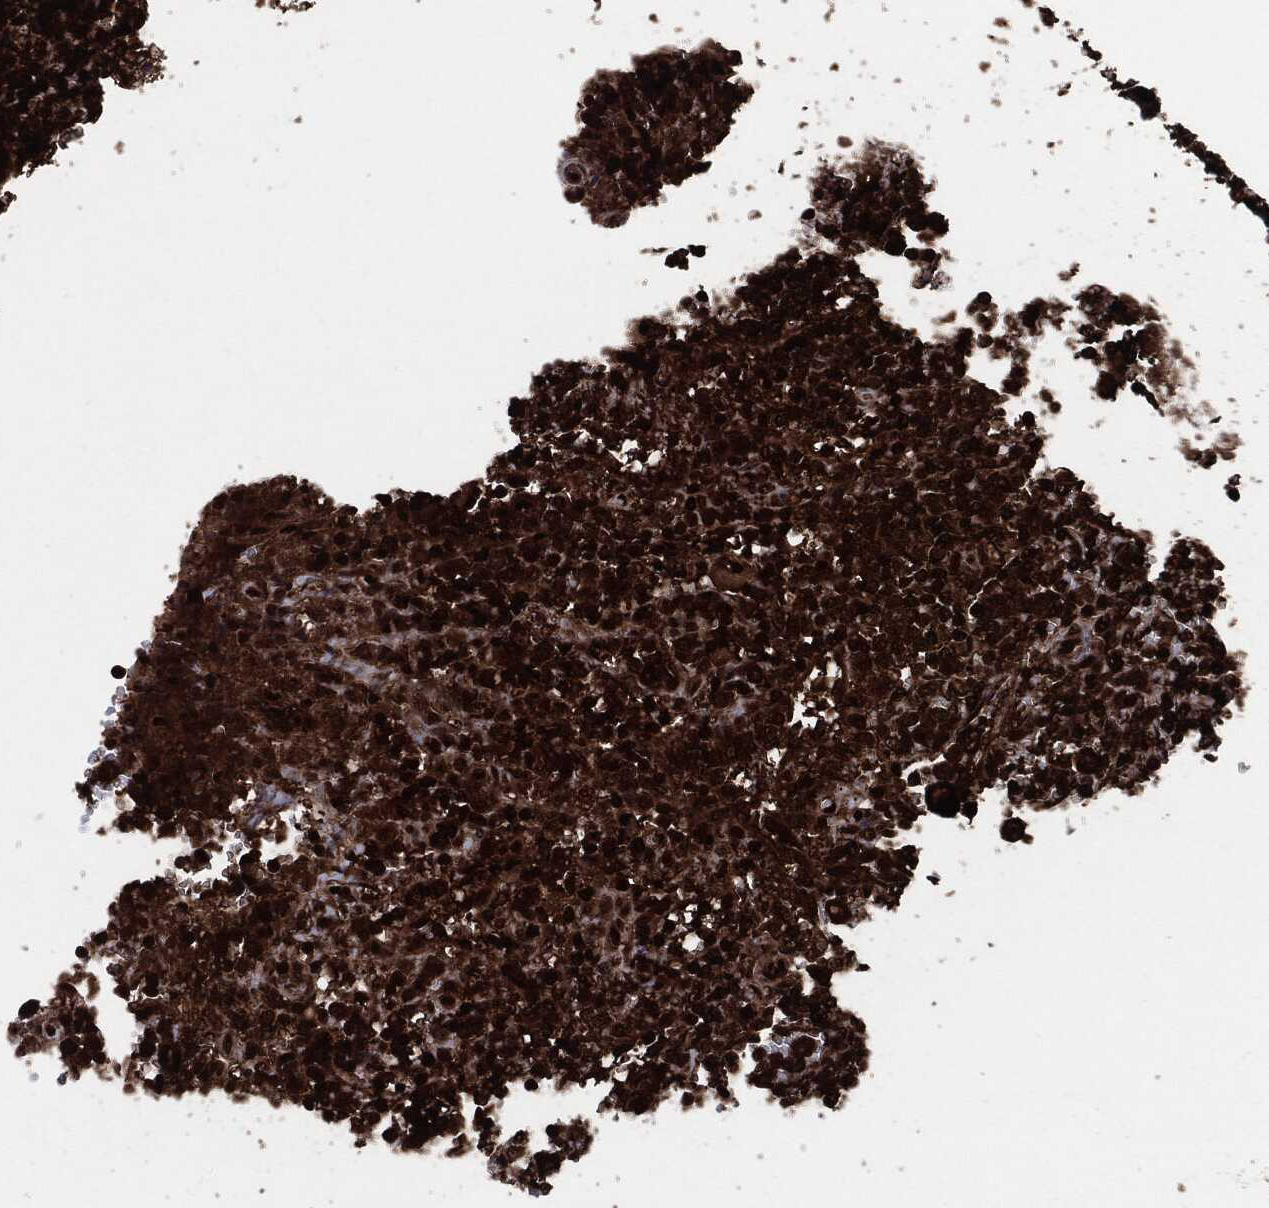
{"staining": {"intensity": "strong", "quantity": ">75%", "location": "cytoplasmic/membranous"}, "tissue": "lymphoma", "cell_type": "Tumor cells", "image_type": "cancer", "snomed": [{"axis": "morphology", "description": "Malignant lymphoma, non-Hodgkin's type, Low grade"}, {"axis": "topography", "description": "Spleen"}], "caption": "A photomicrograph showing strong cytoplasmic/membranous expression in approximately >75% of tumor cells in lymphoma, as visualized by brown immunohistochemical staining.", "gene": "YWHAB", "patient": {"sex": "male", "age": 62}}